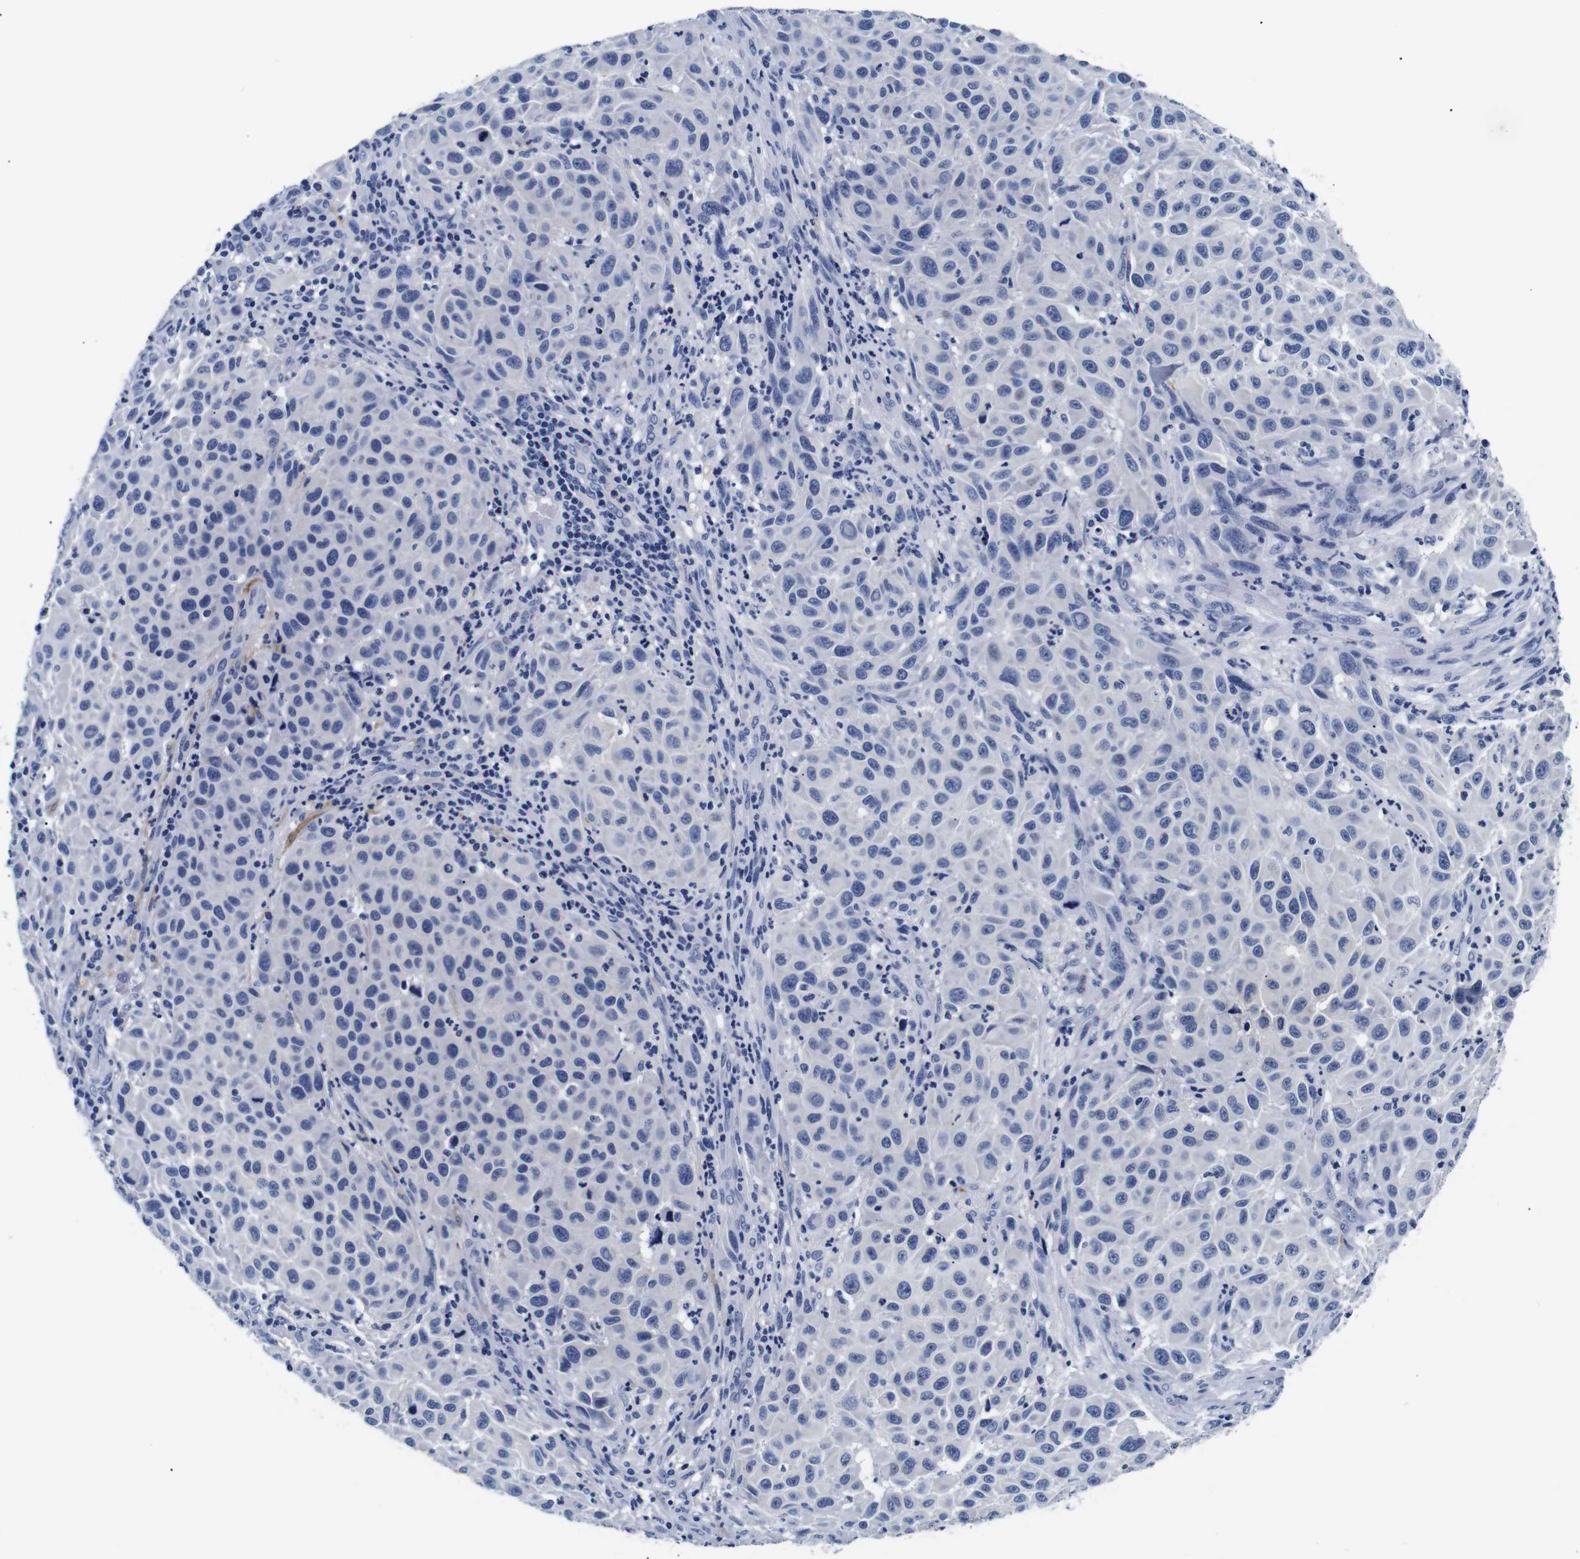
{"staining": {"intensity": "negative", "quantity": "none", "location": "none"}, "tissue": "melanoma", "cell_type": "Tumor cells", "image_type": "cancer", "snomed": [{"axis": "morphology", "description": "Malignant melanoma, Metastatic site"}, {"axis": "topography", "description": "Lymph node"}], "caption": "An IHC image of malignant melanoma (metastatic site) is shown. There is no staining in tumor cells of malignant melanoma (metastatic site).", "gene": "GAP43", "patient": {"sex": "male", "age": 61}}